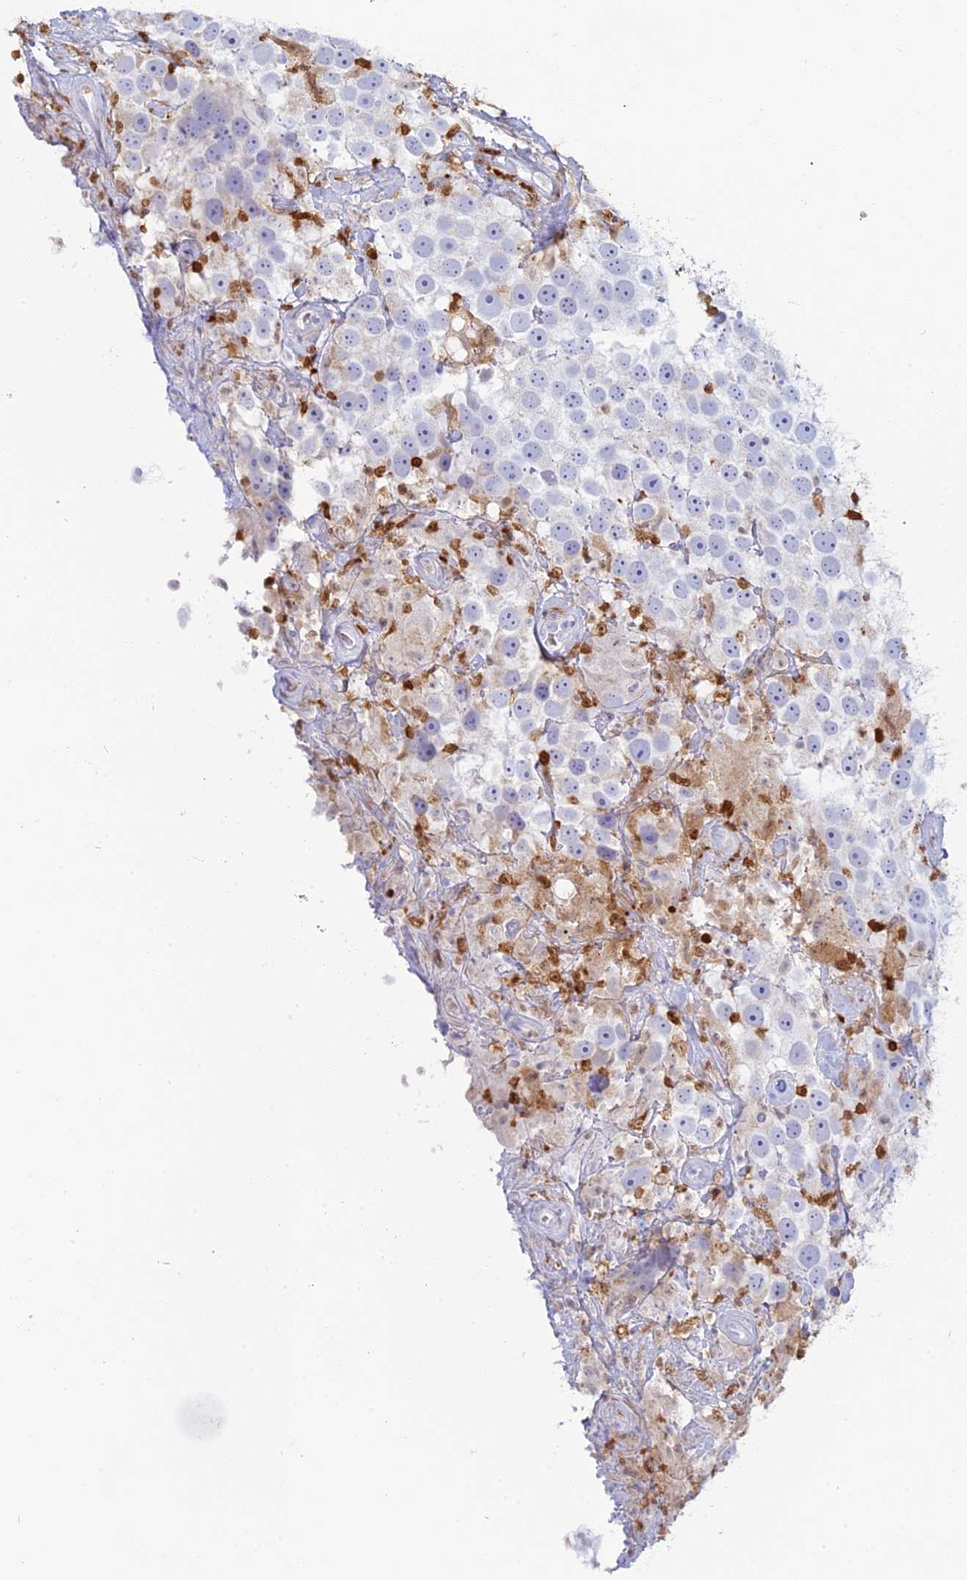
{"staining": {"intensity": "negative", "quantity": "none", "location": "none"}, "tissue": "testis cancer", "cell_type": "Tumor cells", "image_type": "cancer", "snomed": [{"axis": "morphology", "description": "Seminoma, NOS"}, {"axis": "topography", "description": "Testis"}], "caption": "Photomicrograph shows no protein staining in tumor cells of seminoma (testis) tissue.", "gene": "PGBD4", "patient": {"sex": "male", "age": 49}}